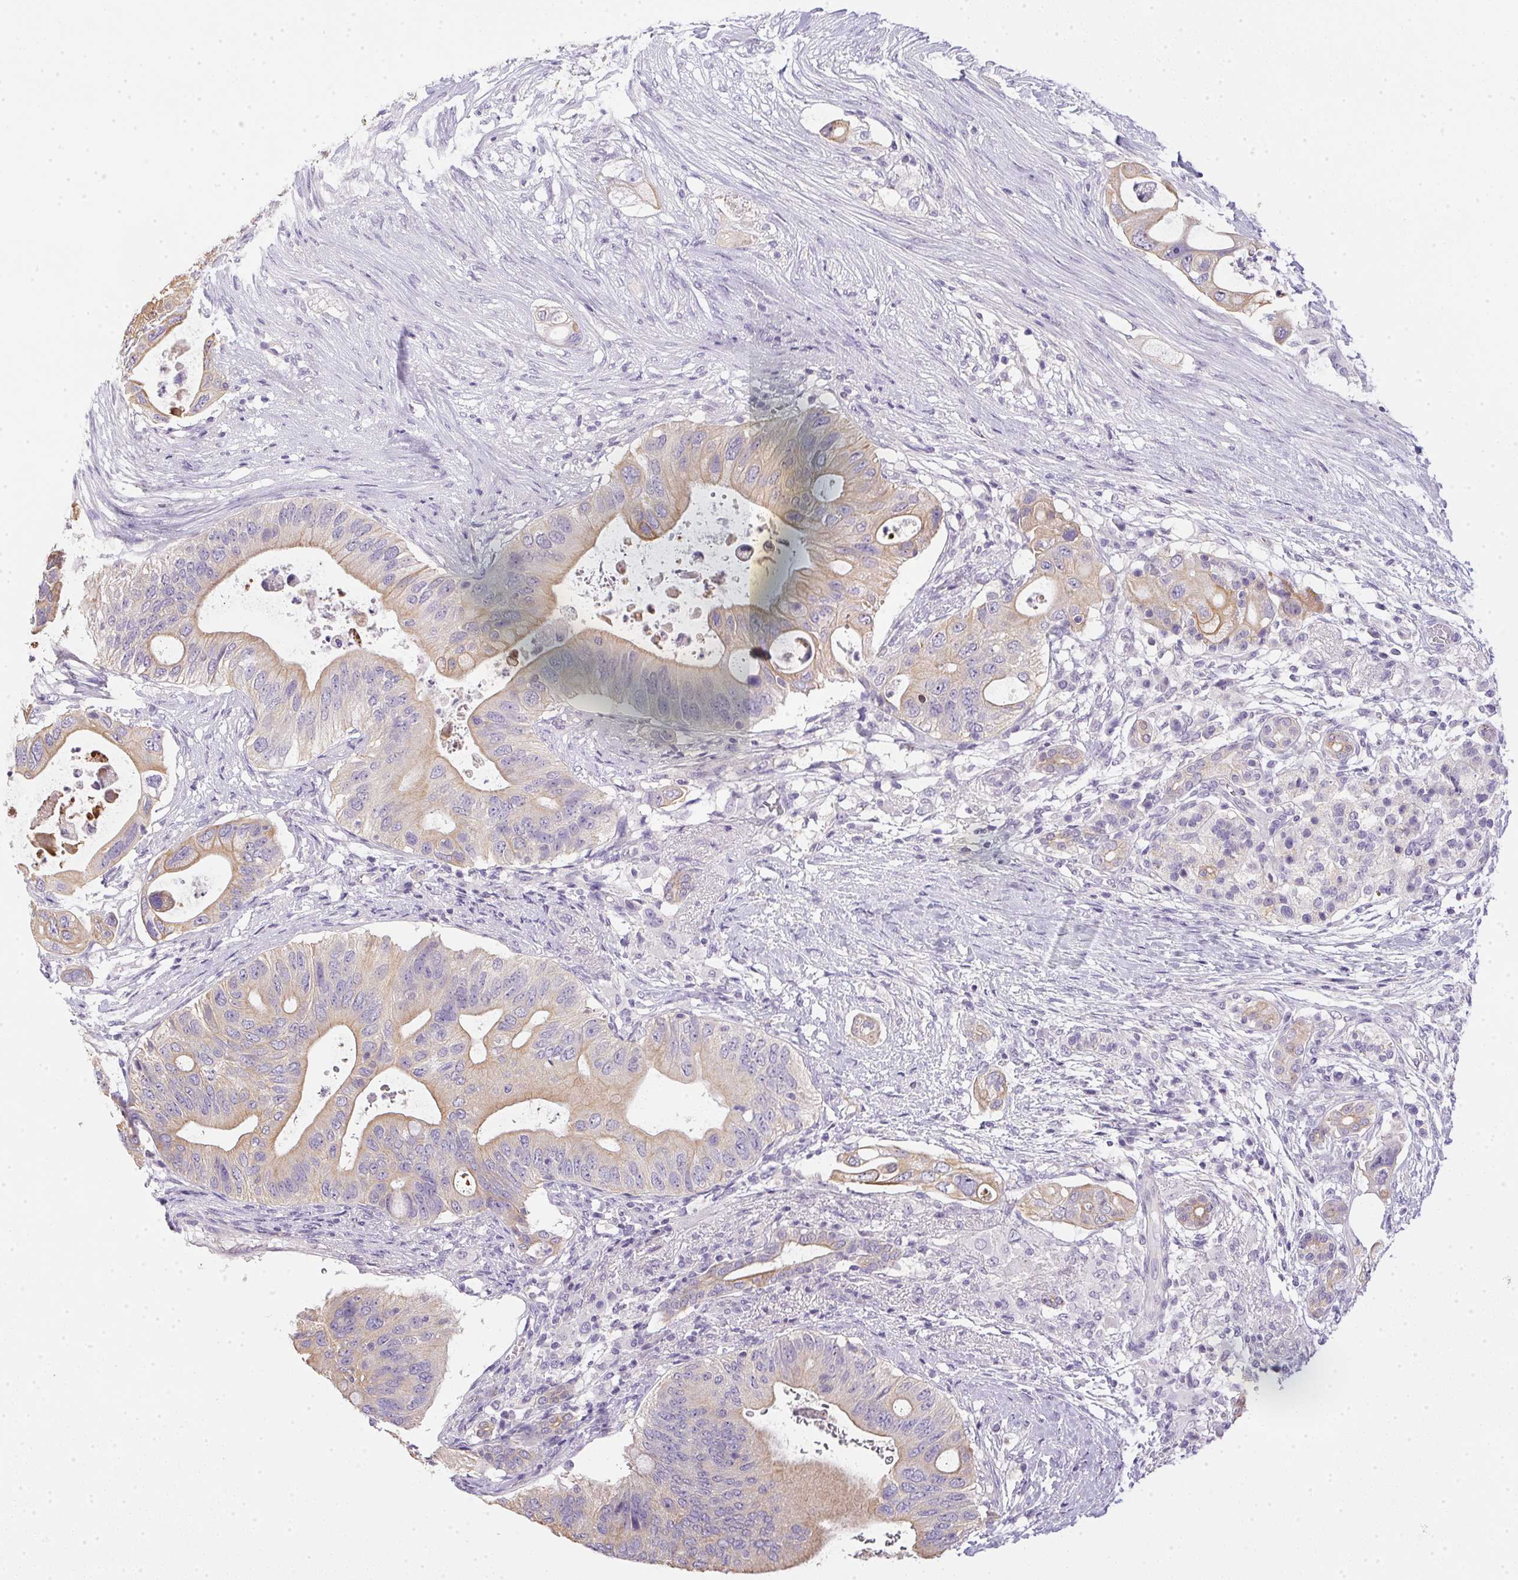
{"staining": {"intensity": "weak", "quantity": "25%-75%", "location": "cytoplasmic/membranous"}, "tissue": "pancreatic cancer", "cell_type": "Tumor cells", "image_type": "cancer", "snomed": [{"axis": "morphology", "description": "Adenocarcinoma, NOS"}, {"axis": "topography", "description": "Pancreas"}], "caption": "A high-resolution histopathology image shows immunohistochemistry (IHC) staining of pancreatic adenocarcinoma, which demonstrates weak cytoplasmic/membranous expression in about 25%-75% of tumor cells.", "gene": "SLC17A7", "patient": {"sex": "female", "age": 72}}